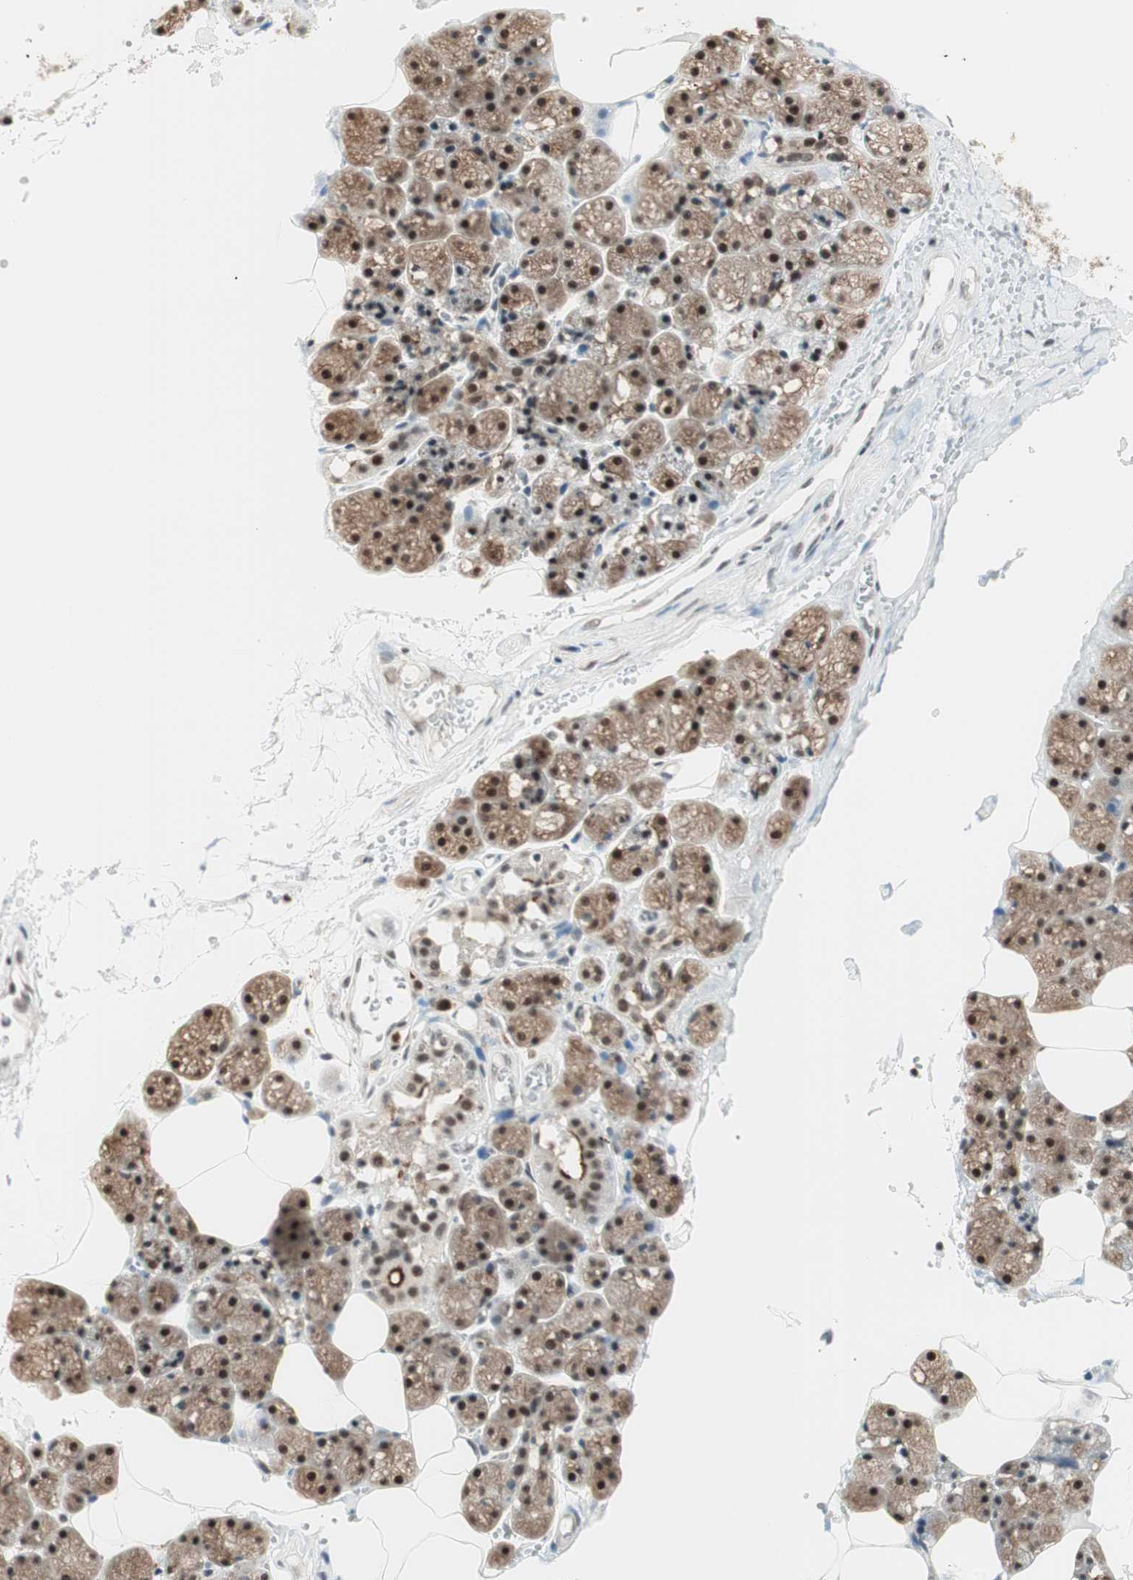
{"staining": {"intensity": "moderate", "quantity": ">75%", "location": "cytoplasmic/membranous,nuclear"}, "tissue": "salivary gland", "cell_type": "Glandular cells", "image_type": "normal", "snomed": [{"axis": "morphology", "description": "Normal tissue, NOS"}, {"axis": "topography", "description": "Salivary gland"}], "caption": "Moderate cytoplasmic/membranous,nuclear protein expression is identified in approximately >75% of glandular cells in salivary gland.", "gene": "SMARCE1", "patient": {"sex": "male", "age": 62}}